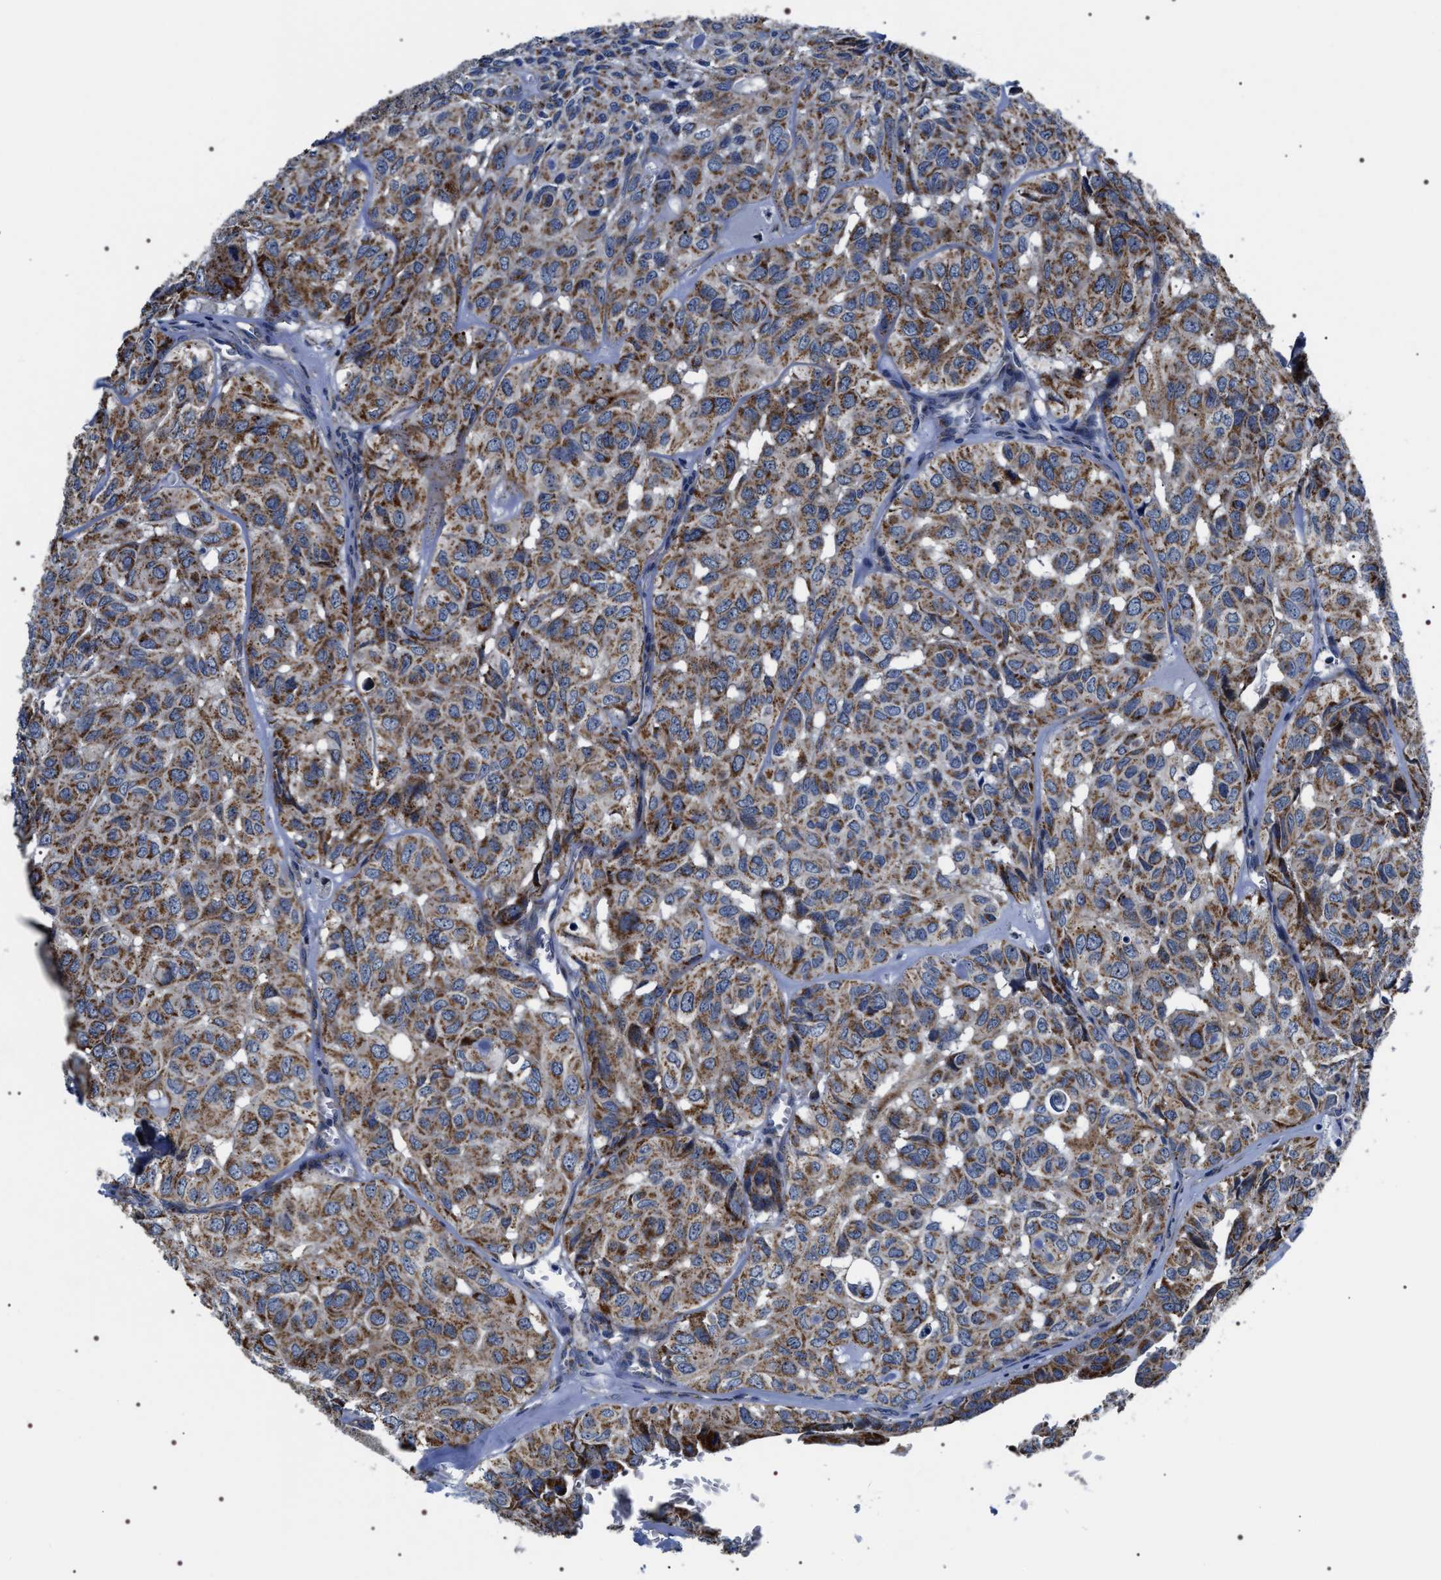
{"staining": {"intensity": "moderate", "quantity": ">75%", "location": "cytoplasmic/membranous"}, "tissue": "head and neck cancer", "cell_type": "Tumor cells", "image_type": "cancer", "snomed": [{"axis": "morphology", "description": "Adenocarcinoma, NOS"}, {"axis": "topography", "description": "Salivary gland, NOS"}, {"axis": "topography", "description": "Head-Neck"}], "caption": "This is an image of immunohistochemistry (IHC) staining of head and neck cancer (adenocarcinoma), which shows moderate expression in the cytoplasmic/membranous of tumor cells.", "gene": "NTMT1", "patient": {"sex": "female", "age": 76}}